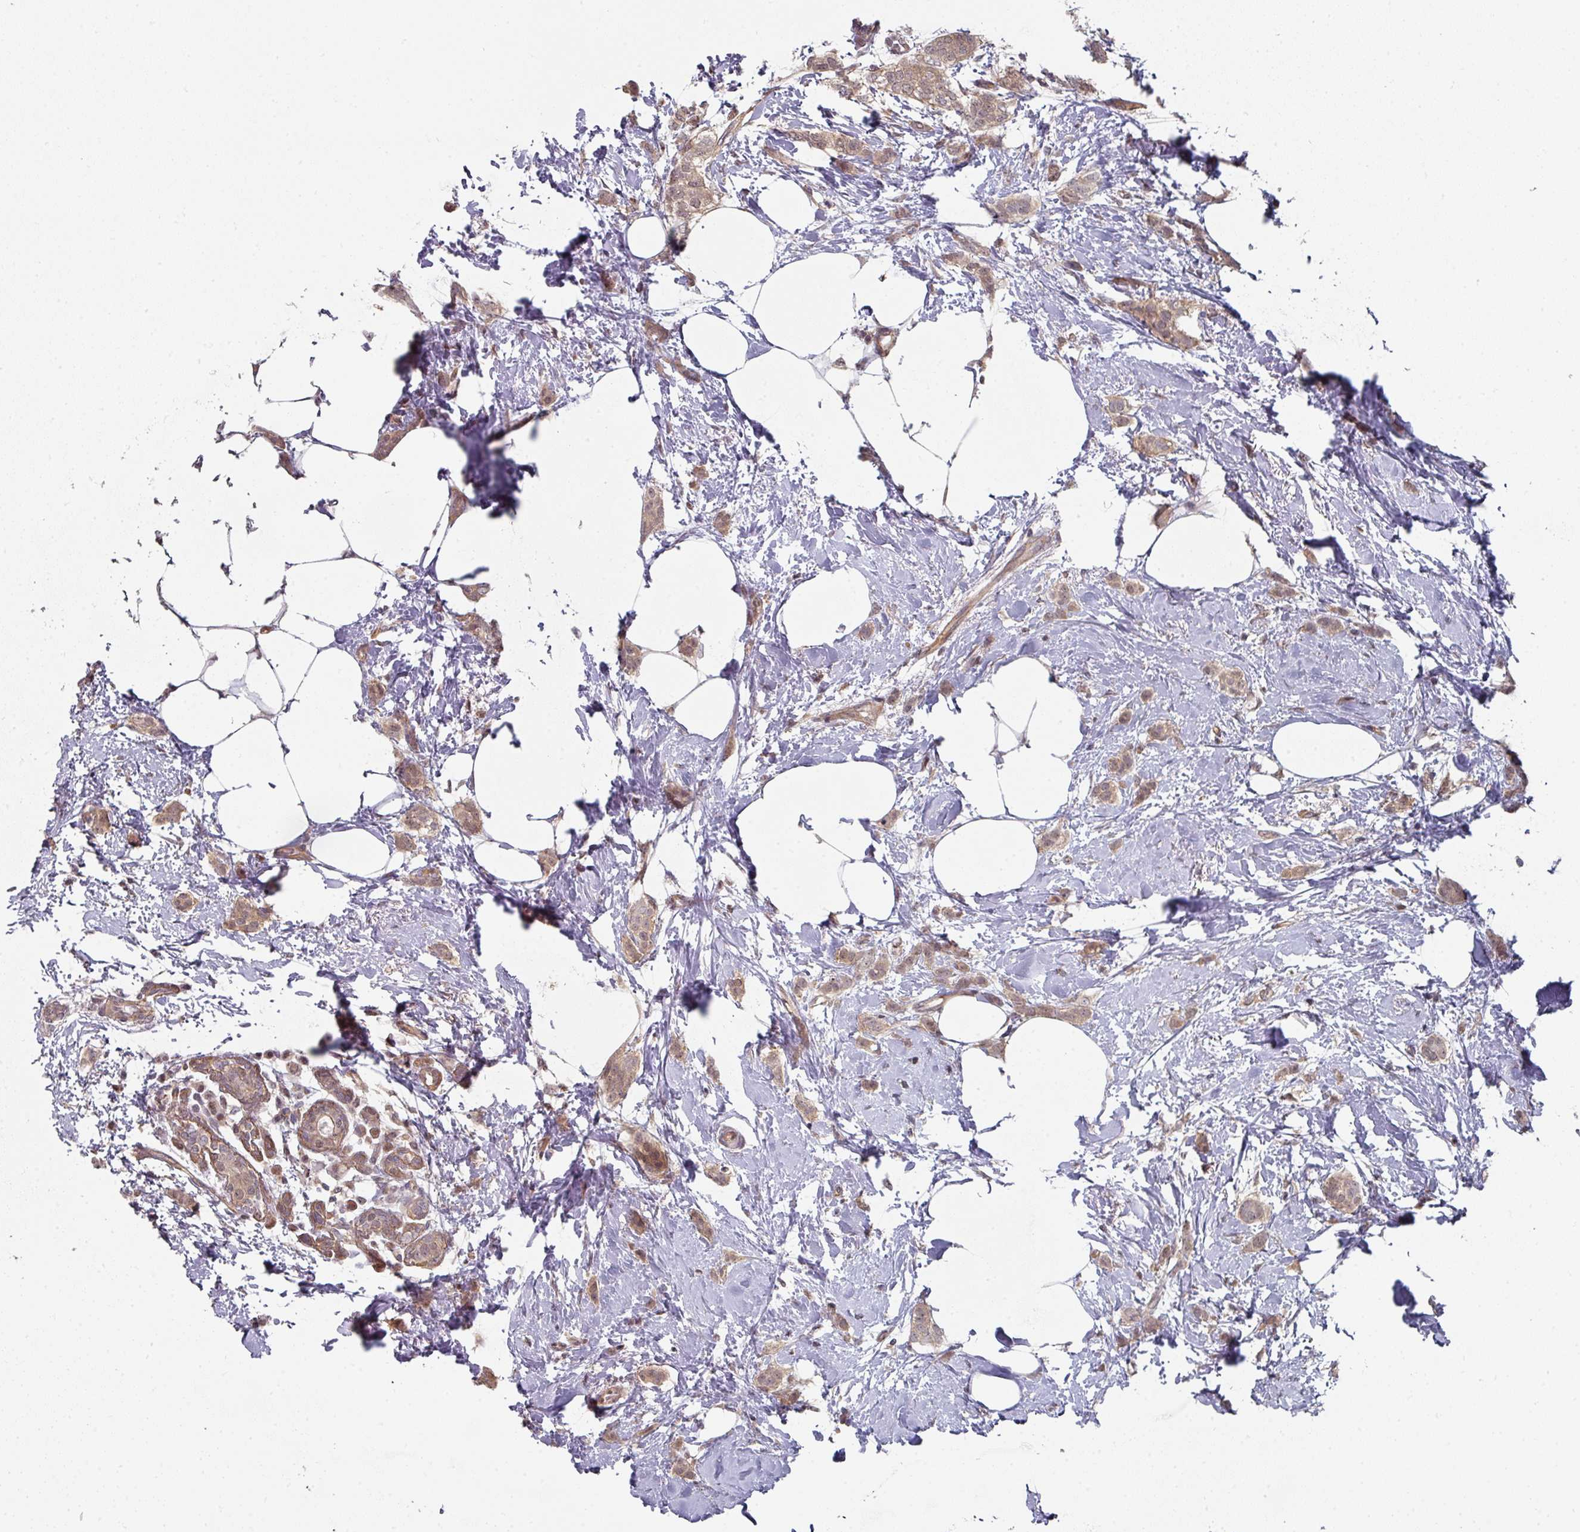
{"staining": {"intensity": "moderate", "quantity": ">75%", "location": "cytoplasmic/membranous,nuclear"}, "tissue": "breast cancer", "cell_type": "Tumor cells", "image_type": "cancer", "snomed": [{"axis": "morphology", "description": "Duct carcinoma"}, {"axis": "topography", "description": "Breast"}], "caption": "Breast cancer tissue displays moderate cytoplasmic/membranous and nuclear positivity in approximately >75% of tumor cells", "gene": "PSME3IP1", "patient": {"sex": "female", "age": 72}}